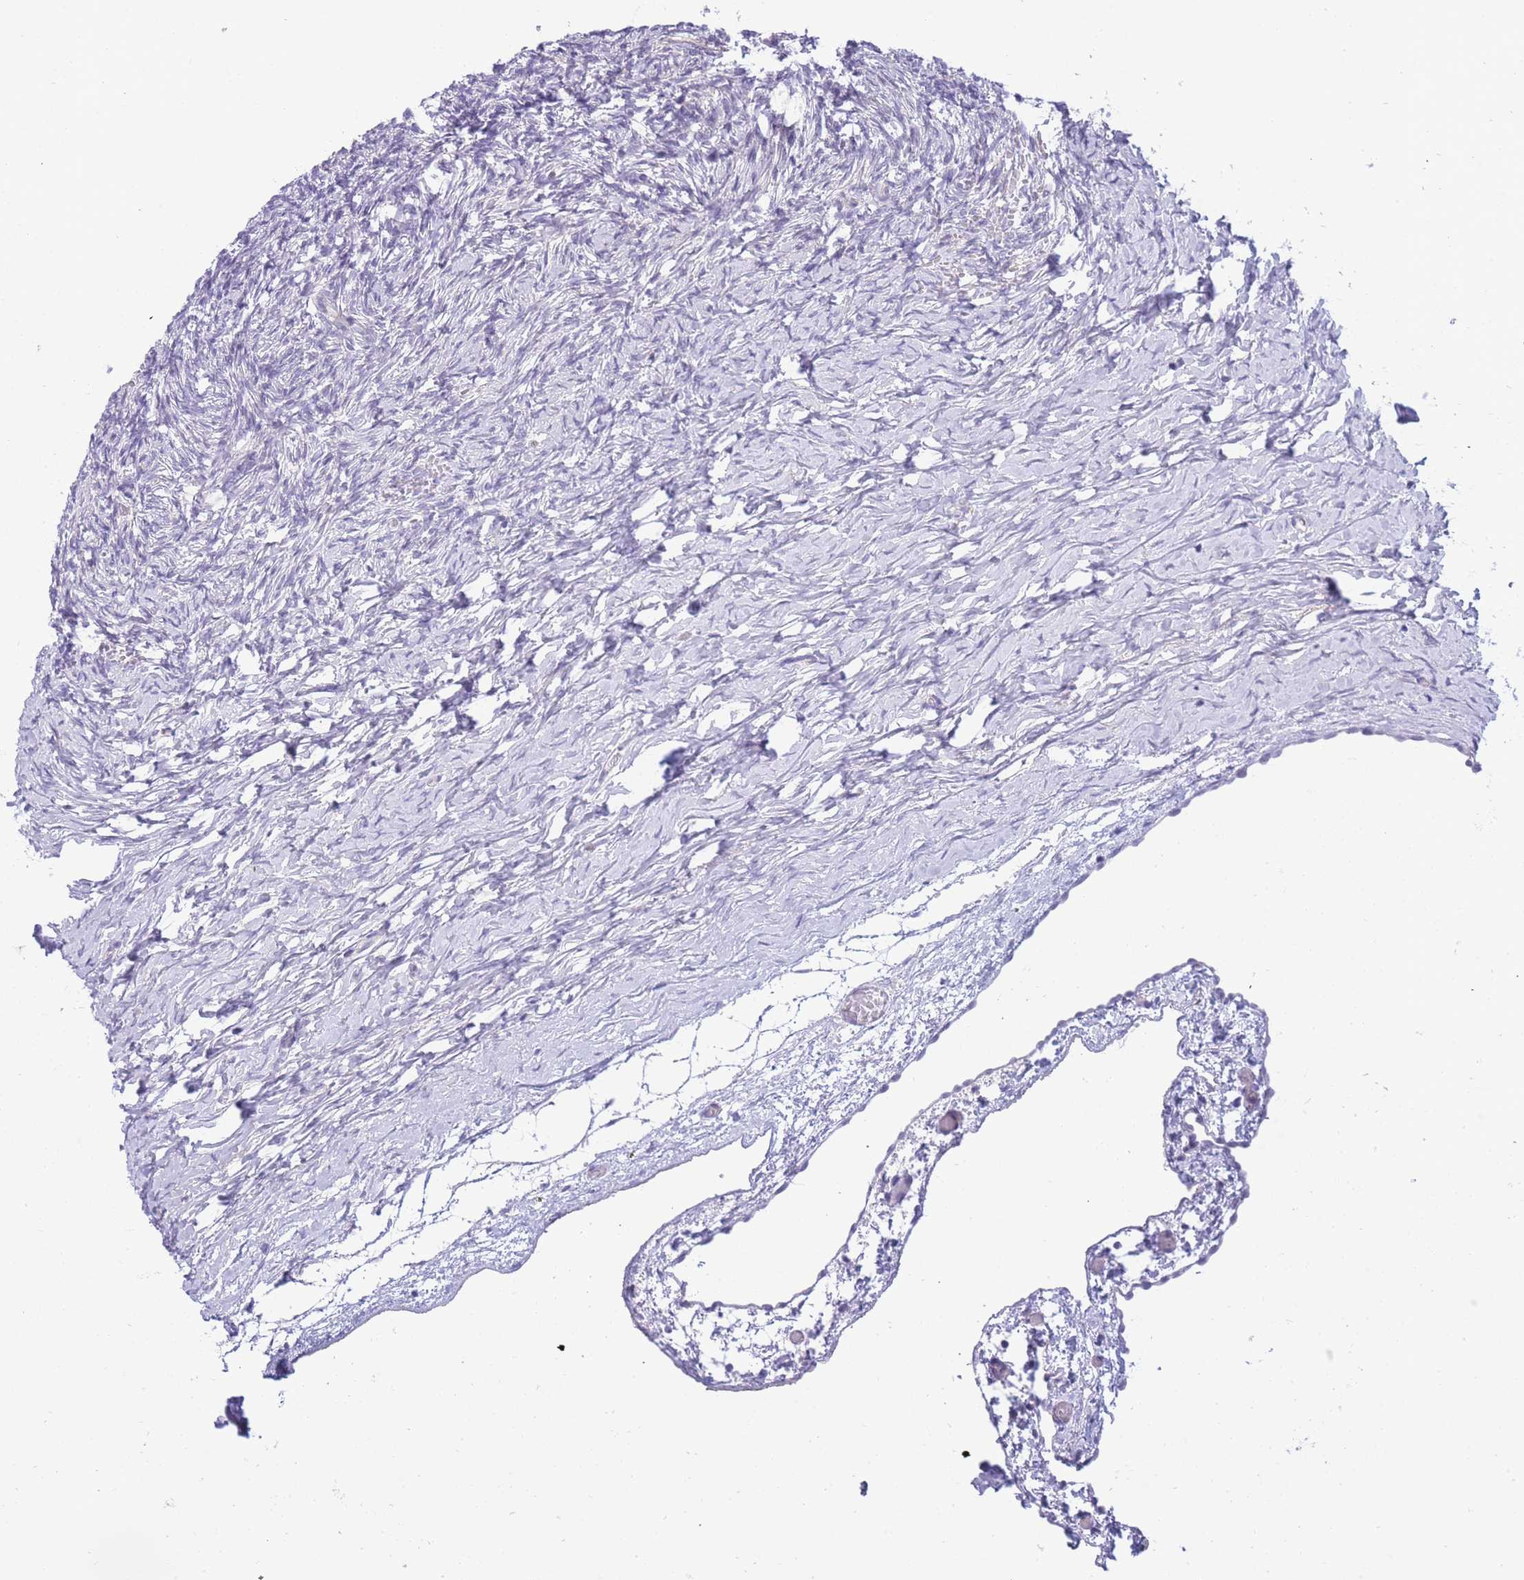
{"staining": {"intensity": "negative", "quantity": "none", "location": "none"}, "tissue": "ovary", "cell_type": "Ovarian stroma cells", "image_type": "normal", "snomed": [{"axis": "morphology", "description": "Normal tissue, NOS"}, {"axis": "topography", "description": "Ovary"}], "caption": "A high-resolution histopathology image shows IHC staining of unremarkable ovary, which displays no significant expression in ovarian stroma cells.", "gene": "PRR23A", "patient": {"sex": "female", "age": 39}}